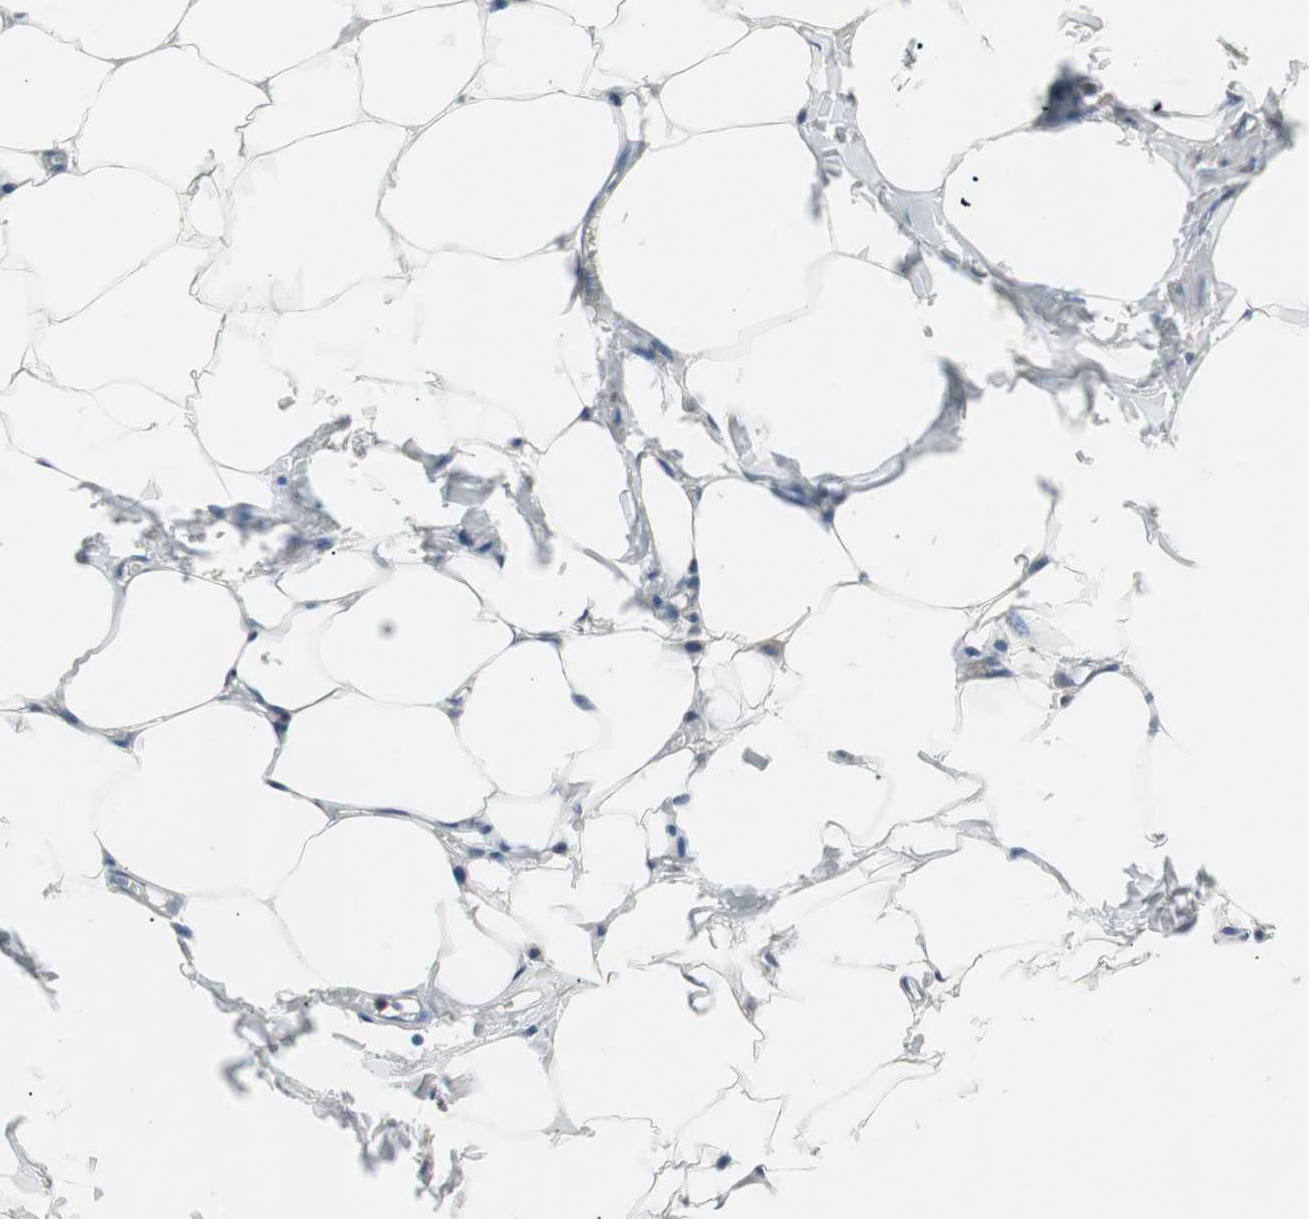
{"staining": {"intensity": "negative", "quantity": "none", "location": "none"}, "tissue": "adipose tissue", "cell_type": "Adipocytes", "image_type": "normal", "snomed": [{"axis": "morphology", "description": "Normal tissue, NOS"}, {"axis": "topography", "description": "Vascular tissue"}], "caption": "The photomicrograph shows no significant staining in adipocytes of adipose tissue. (DAB (3,3'-diaminobenzidine) IHC visualized using brightfield microscopy, high magnification).", "gene": "FAAH", "patient": {"sex": "male", "age": 41}}